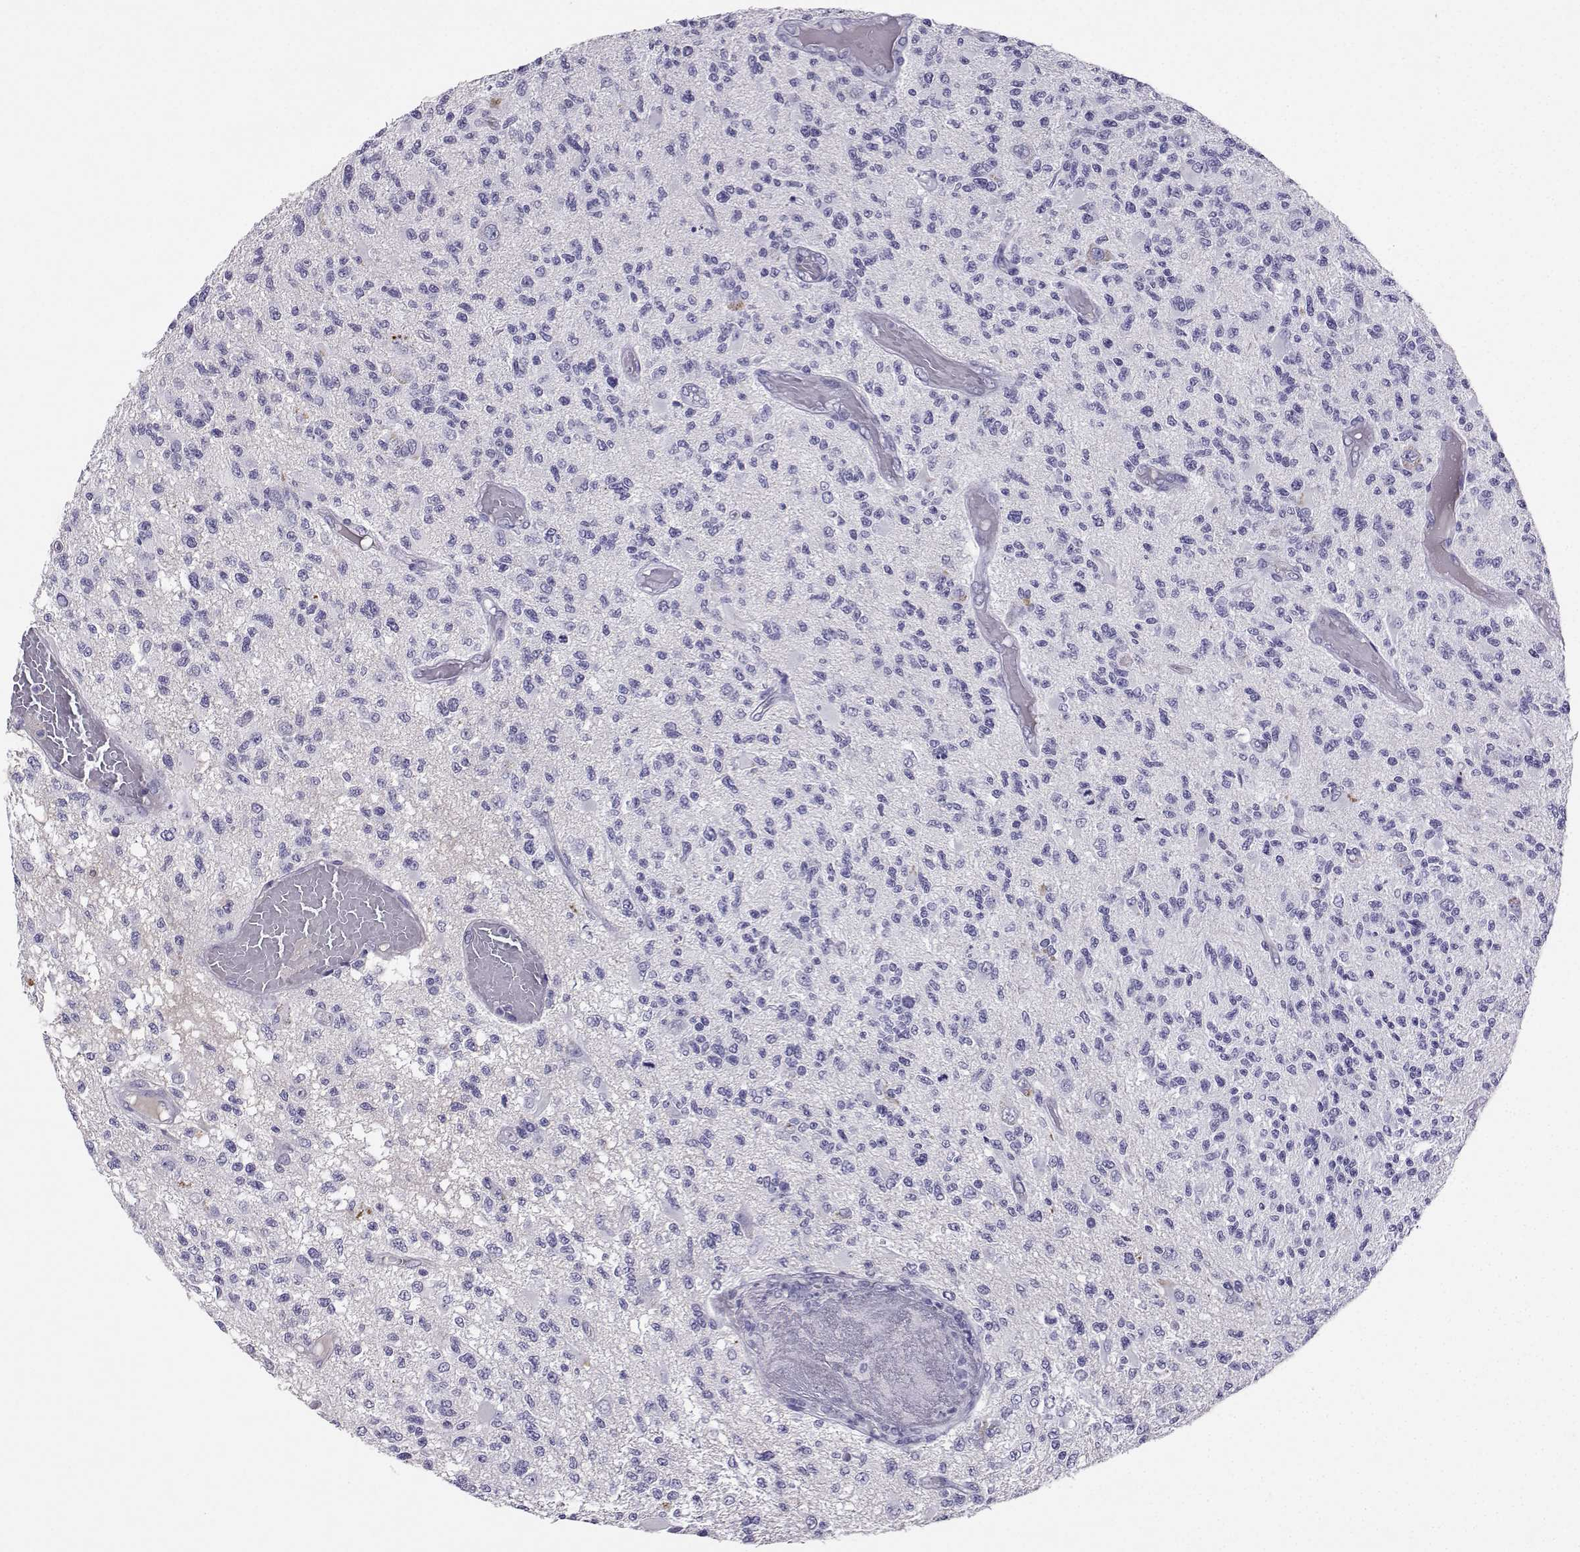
{"staining": {"intensity": "negative", "quantity": "none", "location": "none"}, "tissue": "glioma", "cell_type": "Tumor cells", "image_type": "cancer", "snomed": [{"axis": "morphology", "description": "Glioma, malignant, High grade"}, {"axis": "topography", "description": "Brain"}], "caption": "The histopathology image demonstrates no significant positivity in tumor cells of malignant high-grade glioma.", "gene": "GRIK4", "patient": {"sex": "female", "age": 63}}